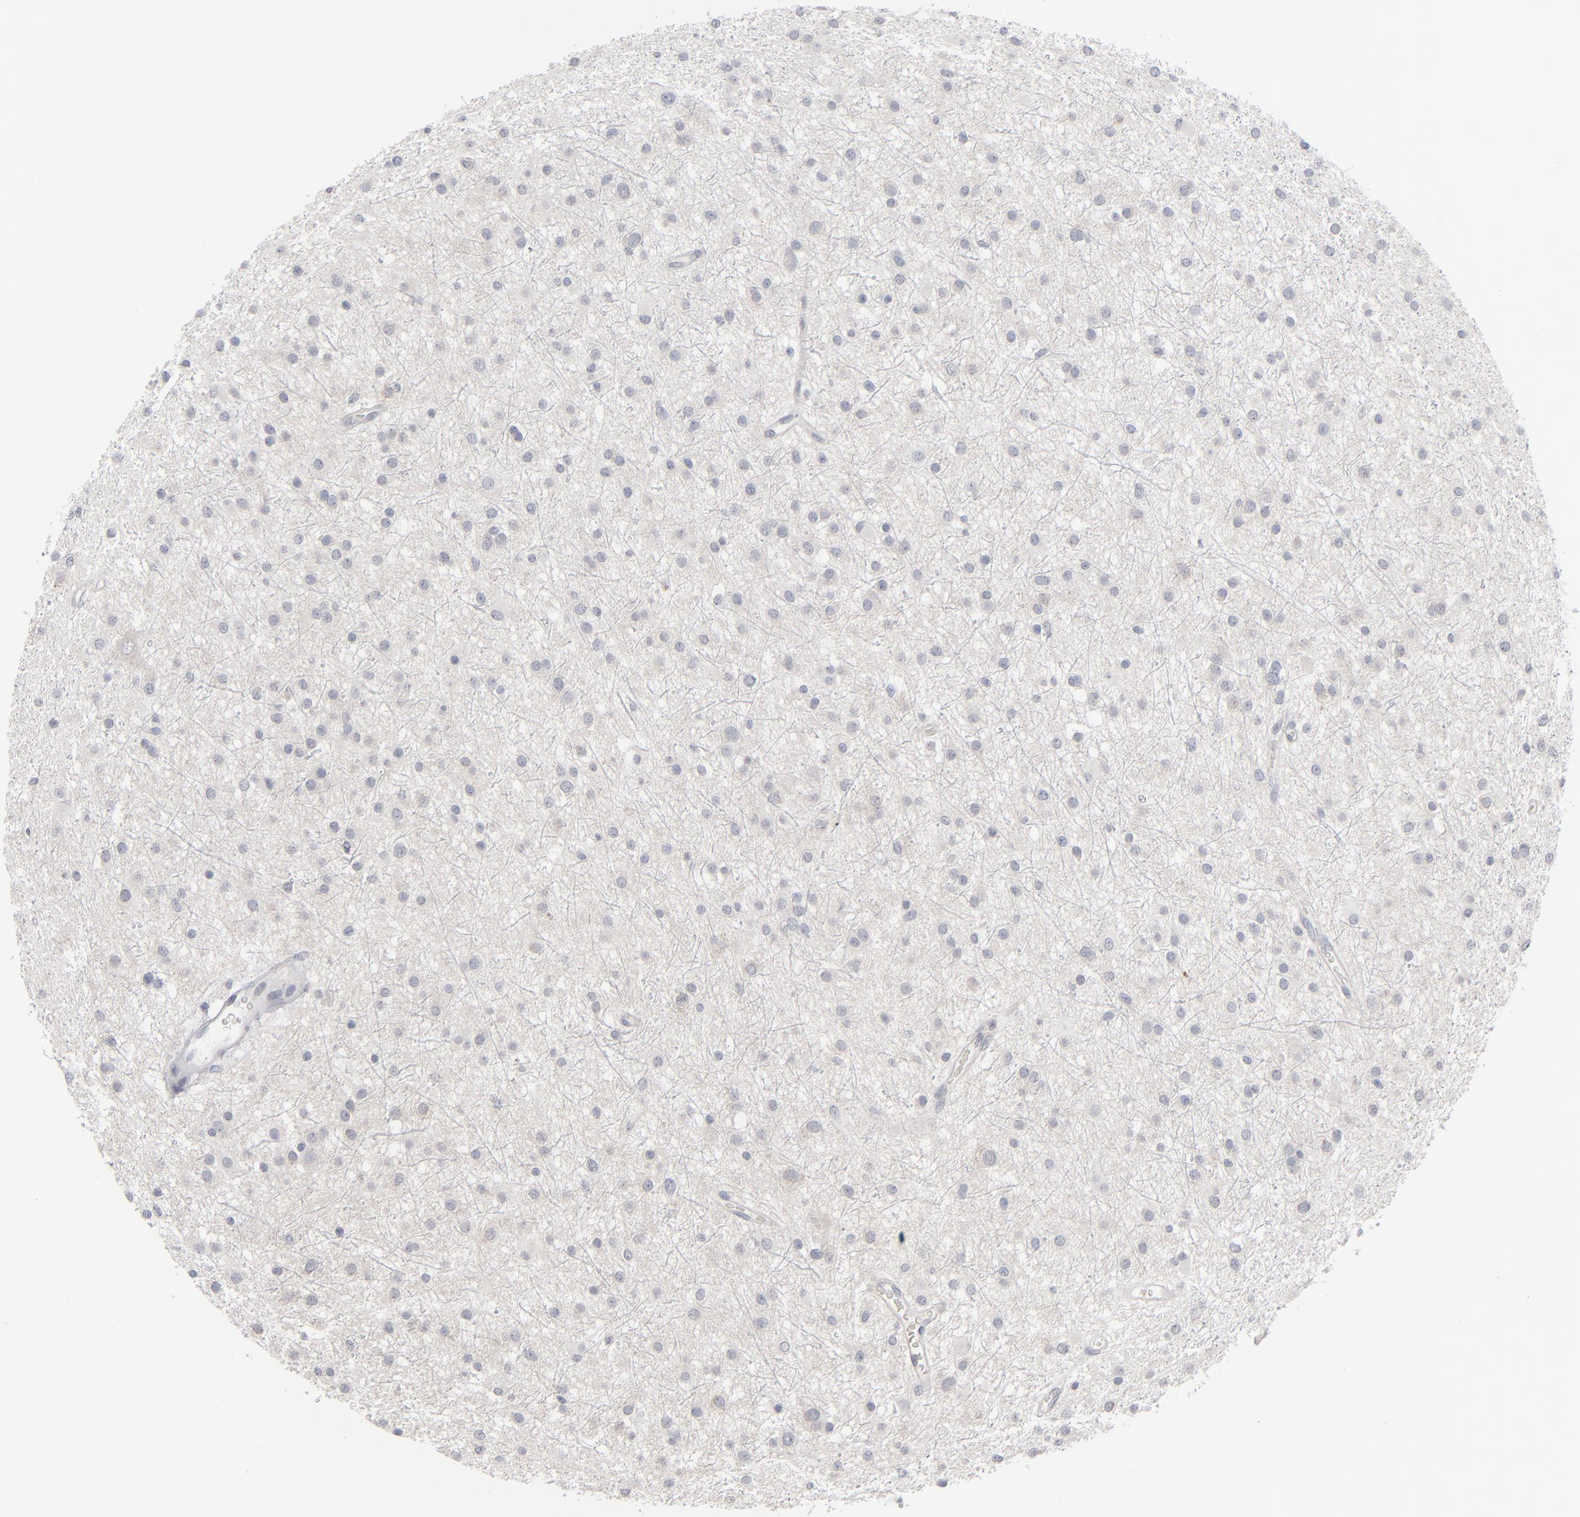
{"staining": {"intensity": "negative", "quantity": "none", "location": "none"}, "tissue": "glioma", "cell_type": "Tumor cells", "image_type": "cancer", "snomed": [{"axis": "morphology", "description": "Glioma, malignant, Low grade"}, {"axis": "topography", "description": "Brain"}], "caption": "Immunohistochemistry histopathology image of malignant low-grade glioma stained for a protein (brown), which exhibits no staining in tumor cells.", "gene": "POF1B", "patient": {"sex": "female", "age": 36}}